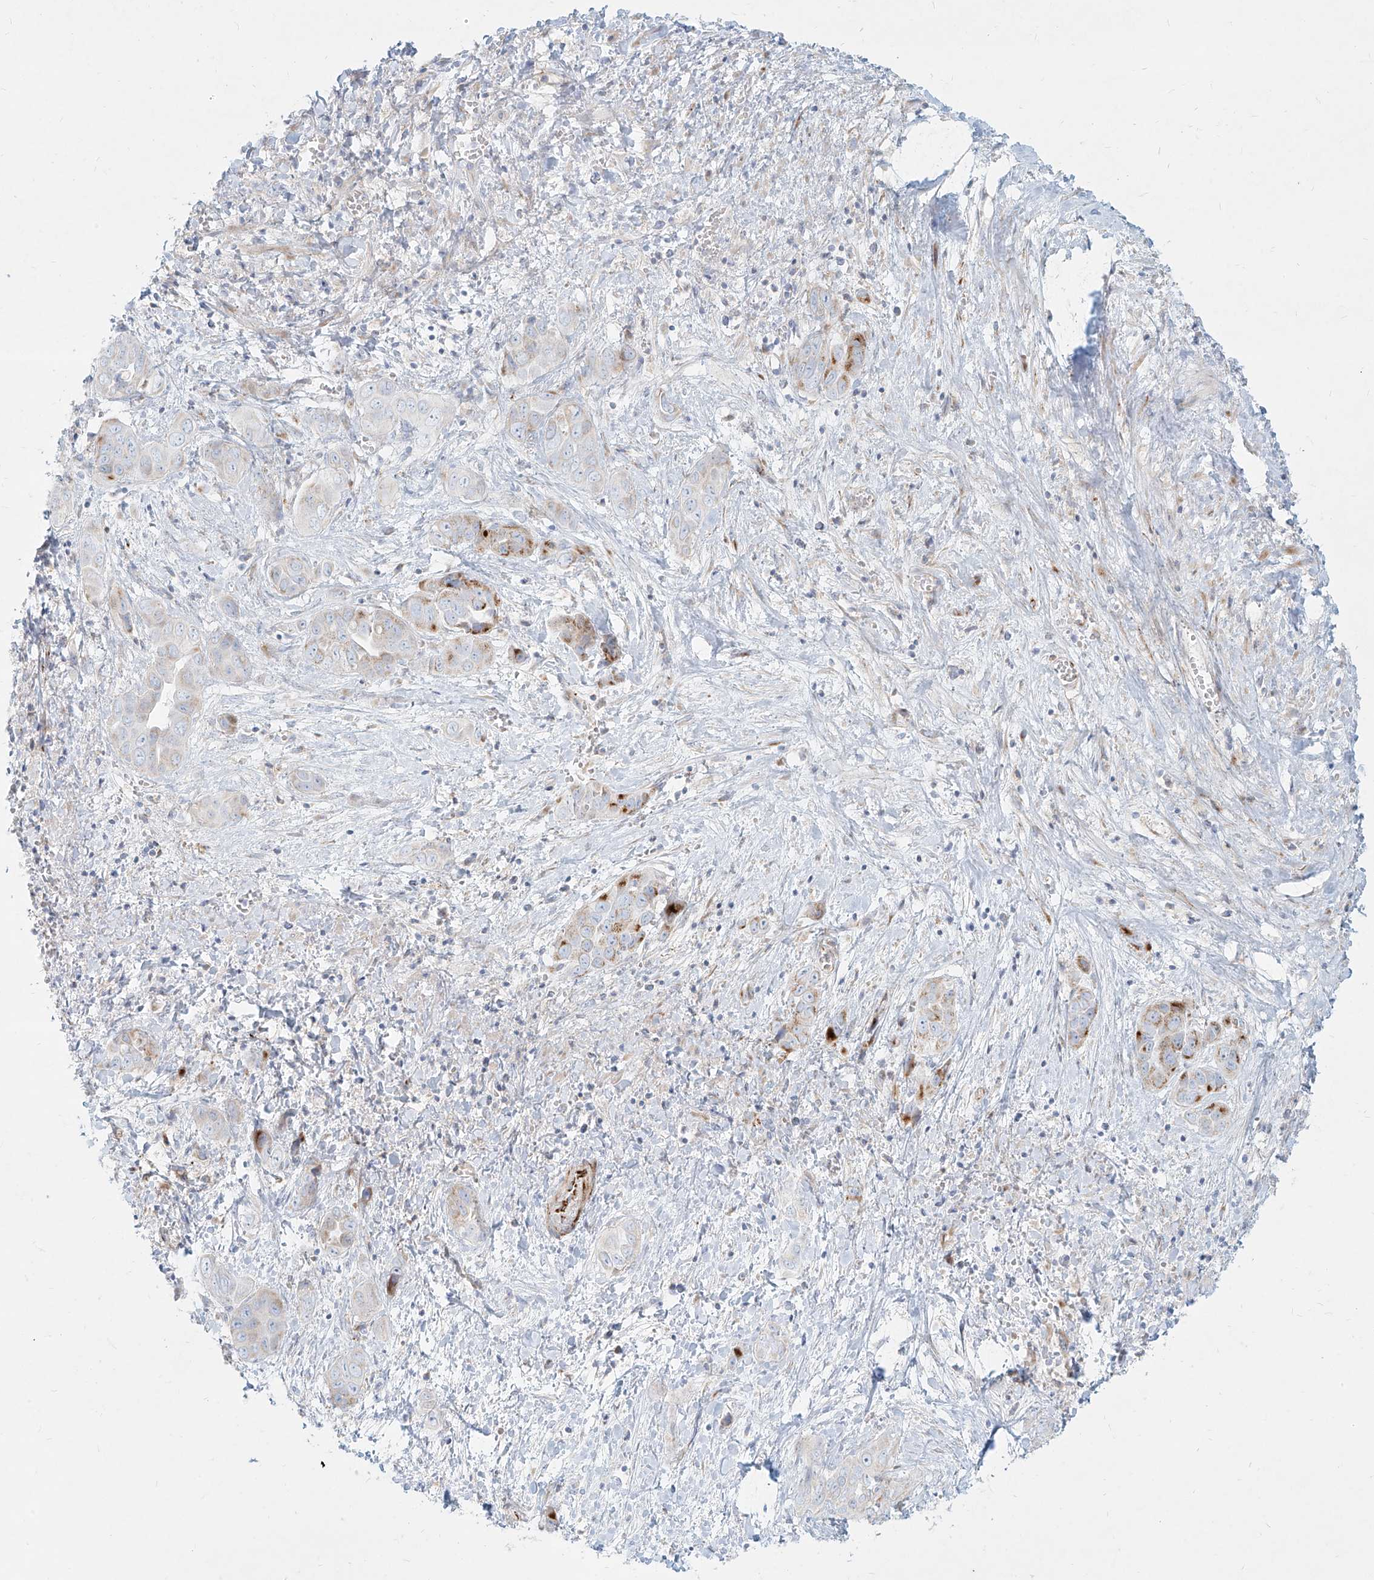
{"staining": {"intensity": "moderate", "quantity": "<25%", "location": "cytoplasmic/membranous"}, "tissue": "liver cancer", "cell_type": "Tumor cells", "image_type": "cancer", "snomed": [{"axis": "morphology", "description": "Cholangiocarcinoma"}, {"axis": "topography", "description": "Liver"}], "caption": "Cholangiocarcinoma (liver) stained with immunohistochemistry (IHC) demonstrates moderate cytoplasmic/membranous expression in about <25% of tumor cells.", "gene": "MTX2", "patient": {"sex": "female", "age": 52}}